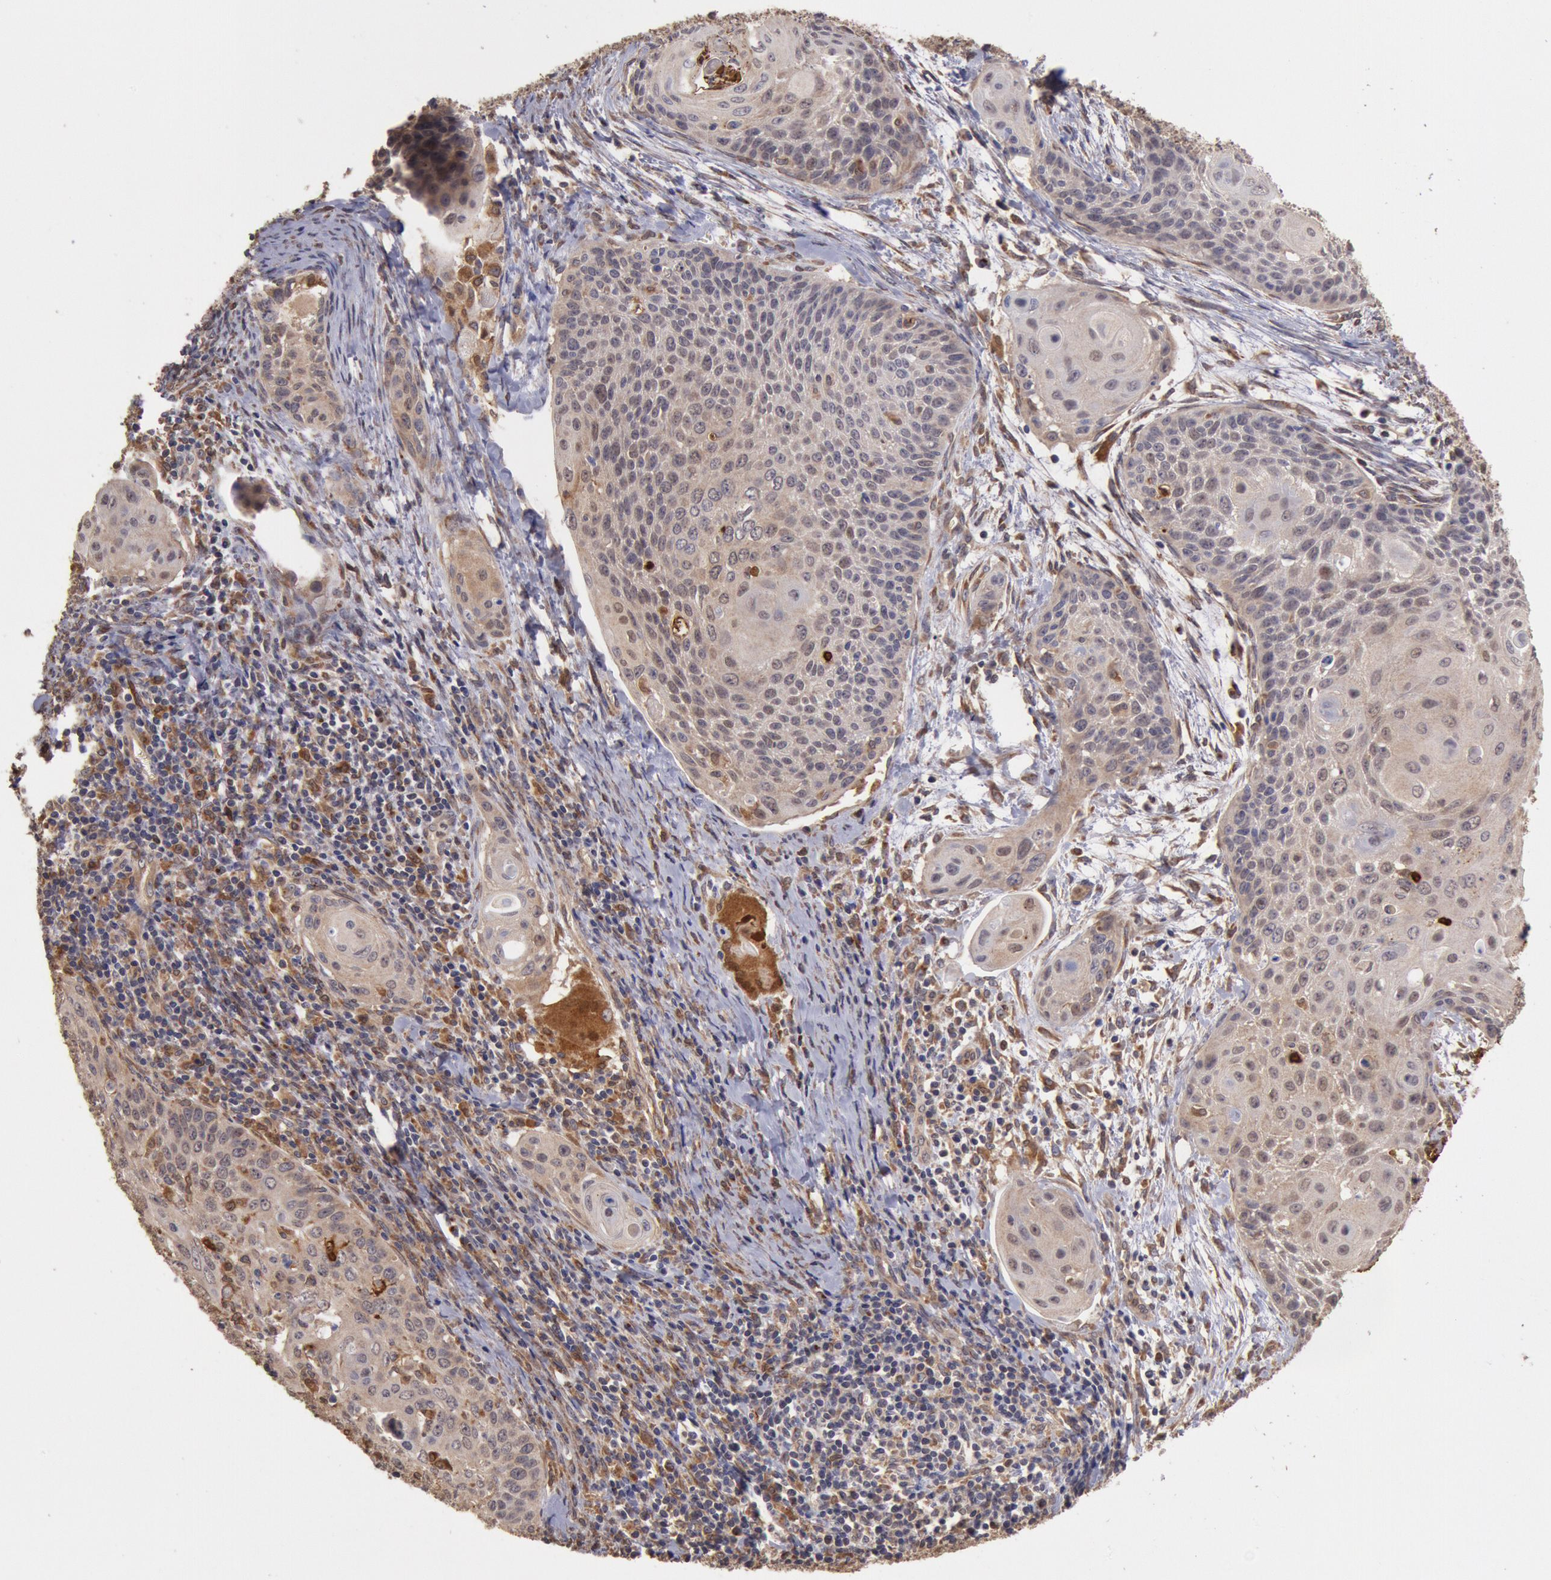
{"staining": {"intensity": "moderate", "quantity": ">75%", "location": "cytoplasmic/membranous,nuclear"}, "tissue": "cervical cancer", "cell_type": "Tumor cells", "image_type": "cancer", "snomed": [{"axis": "morphology", "description": "Squamous cell carcinoma, NOS"}, {"axis": "topography", "description": "Cervix"}], "caption": "An immunohistochemistry (IHC) histopathology image of tumor tissue is shown. Protein staining in brown highlights moderate cytoplasmic/membranous and nuclear positivity in cervical squamous cell carcinoma within tumor cells. (IHC, brightfield microscopy, high magnification).", "gene": "COMT", "patient": {"sex": "female", "age": 33}}